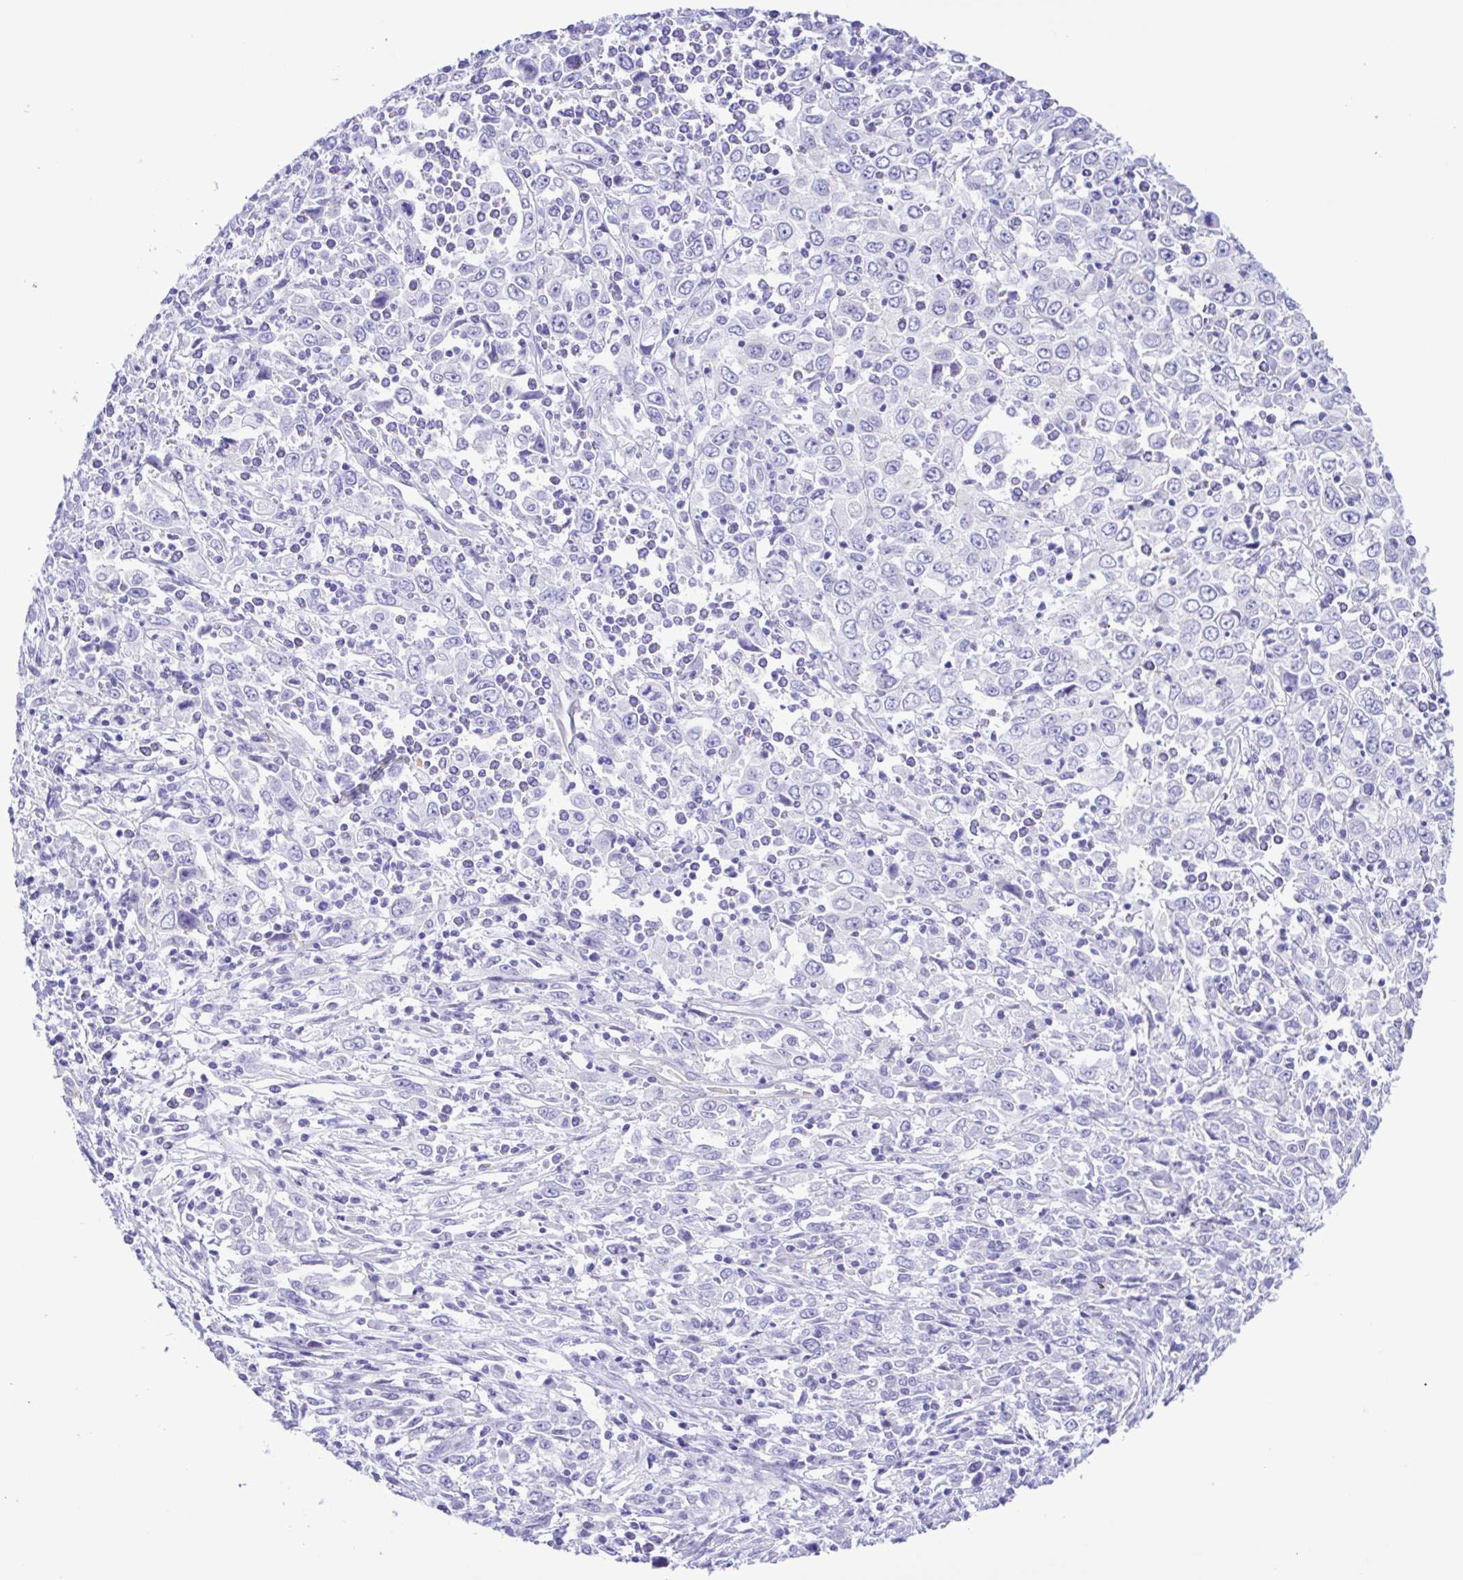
{"staining": {"intensity": "negative", "quantity": "none", "location": "none"}, "tissue": "cervical cancer", "cell_type": "Tumor cells", "image_type": "cancer", "snomed": [{"axis": "morphology", "description": "Adenocarcinoma, NOS"}, {"axis": "topography", "description": "Cervix"}], "caption": "Immunohistochemistry (IHC) image of neoplastic tissue: adenocarcinoma (cervical) stained with DAB reveals no significant protein positivity in tumor cells.", "gene": "CYP11A1", "patient": {"sex": "female", "age": 40}}